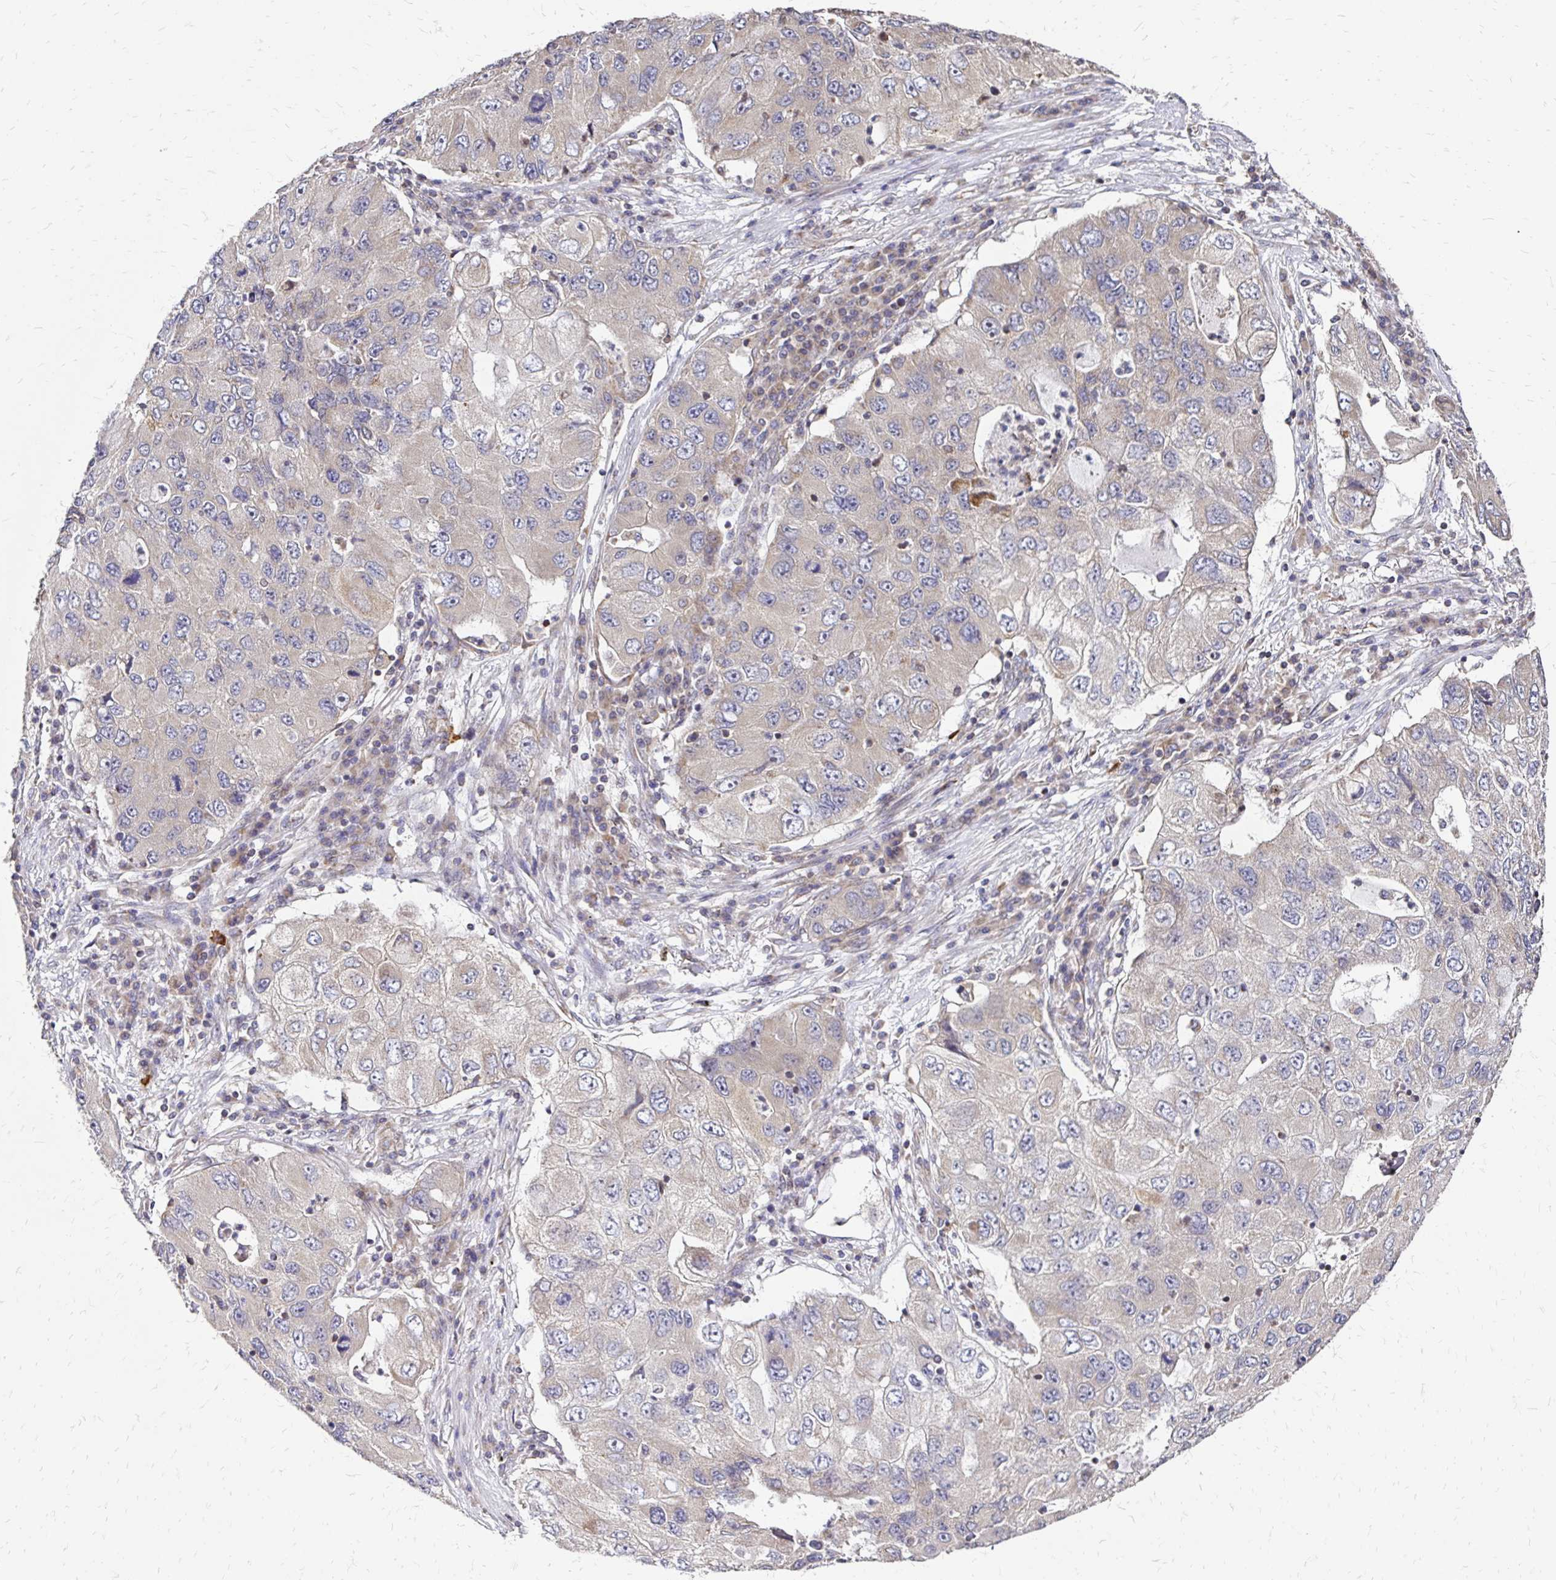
{"staining": {"intensity": "weak", "quantity": "<25%", "location": "cytoplasmic/membranous"}, "tissue": "lung cancer", "cell_type": "Tumor cells", "image_type": "cancer", "snomed": [{"axis": "morphology", "description": "Adenocarcinoma, NOS"}, {"axis": "morphology", "description": "Adenocarcinoma, metastatic, NOS"}, {"axis": "topography", "description": "Lymph node"}, {"axis": "topography", "description": "Lung"}], "caption": "Tumor cells are negative for protein expression in human lung cancer (adenocarcinoma).", "gene": "ZW10", "patient": {"sex": "female", "age": 54}}